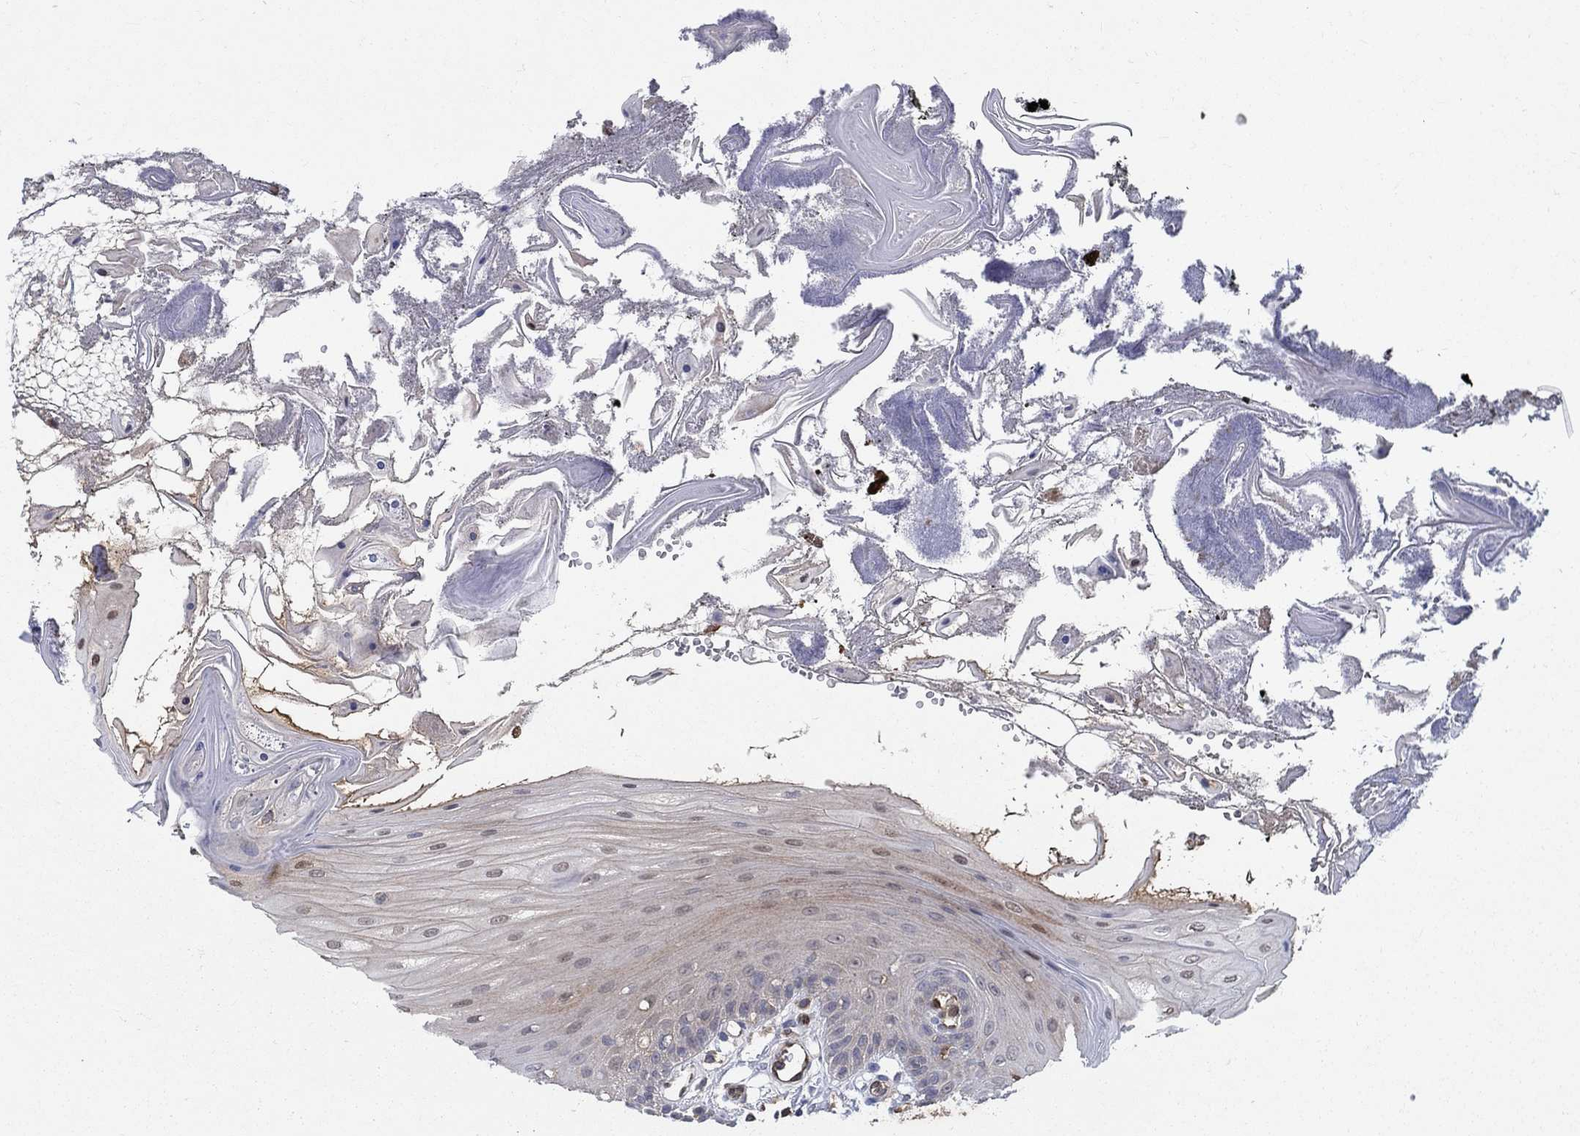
{"staining": {"intensity": "weak", "quantity": ">75%", "location": "nuclear"}, "tissue": "oral mucosa", "cell_type": "Squamous epithelial cells", "image_type": "normal", "snomed": [{"axis": "morphology", "description": "Normal tissue, NOS"}, {"axis": "morphology", "description": "Squamous cell carcinoma, NOS"}, {"axis": "topography", "description": "Oral tissue"}, {"axis": "topography", "description": "Head-Neck"}], "caption": "Immunohistochemical staining of unremarkable oral mucosa exhibits weak nuclear protein positivity in about >75% of squamous epithelial cells. (brown staining indicates protein expression, while blue staining denotes nuclei).", "gene": "AGFG2", "patient": {"sex": "male", "age": 69}}